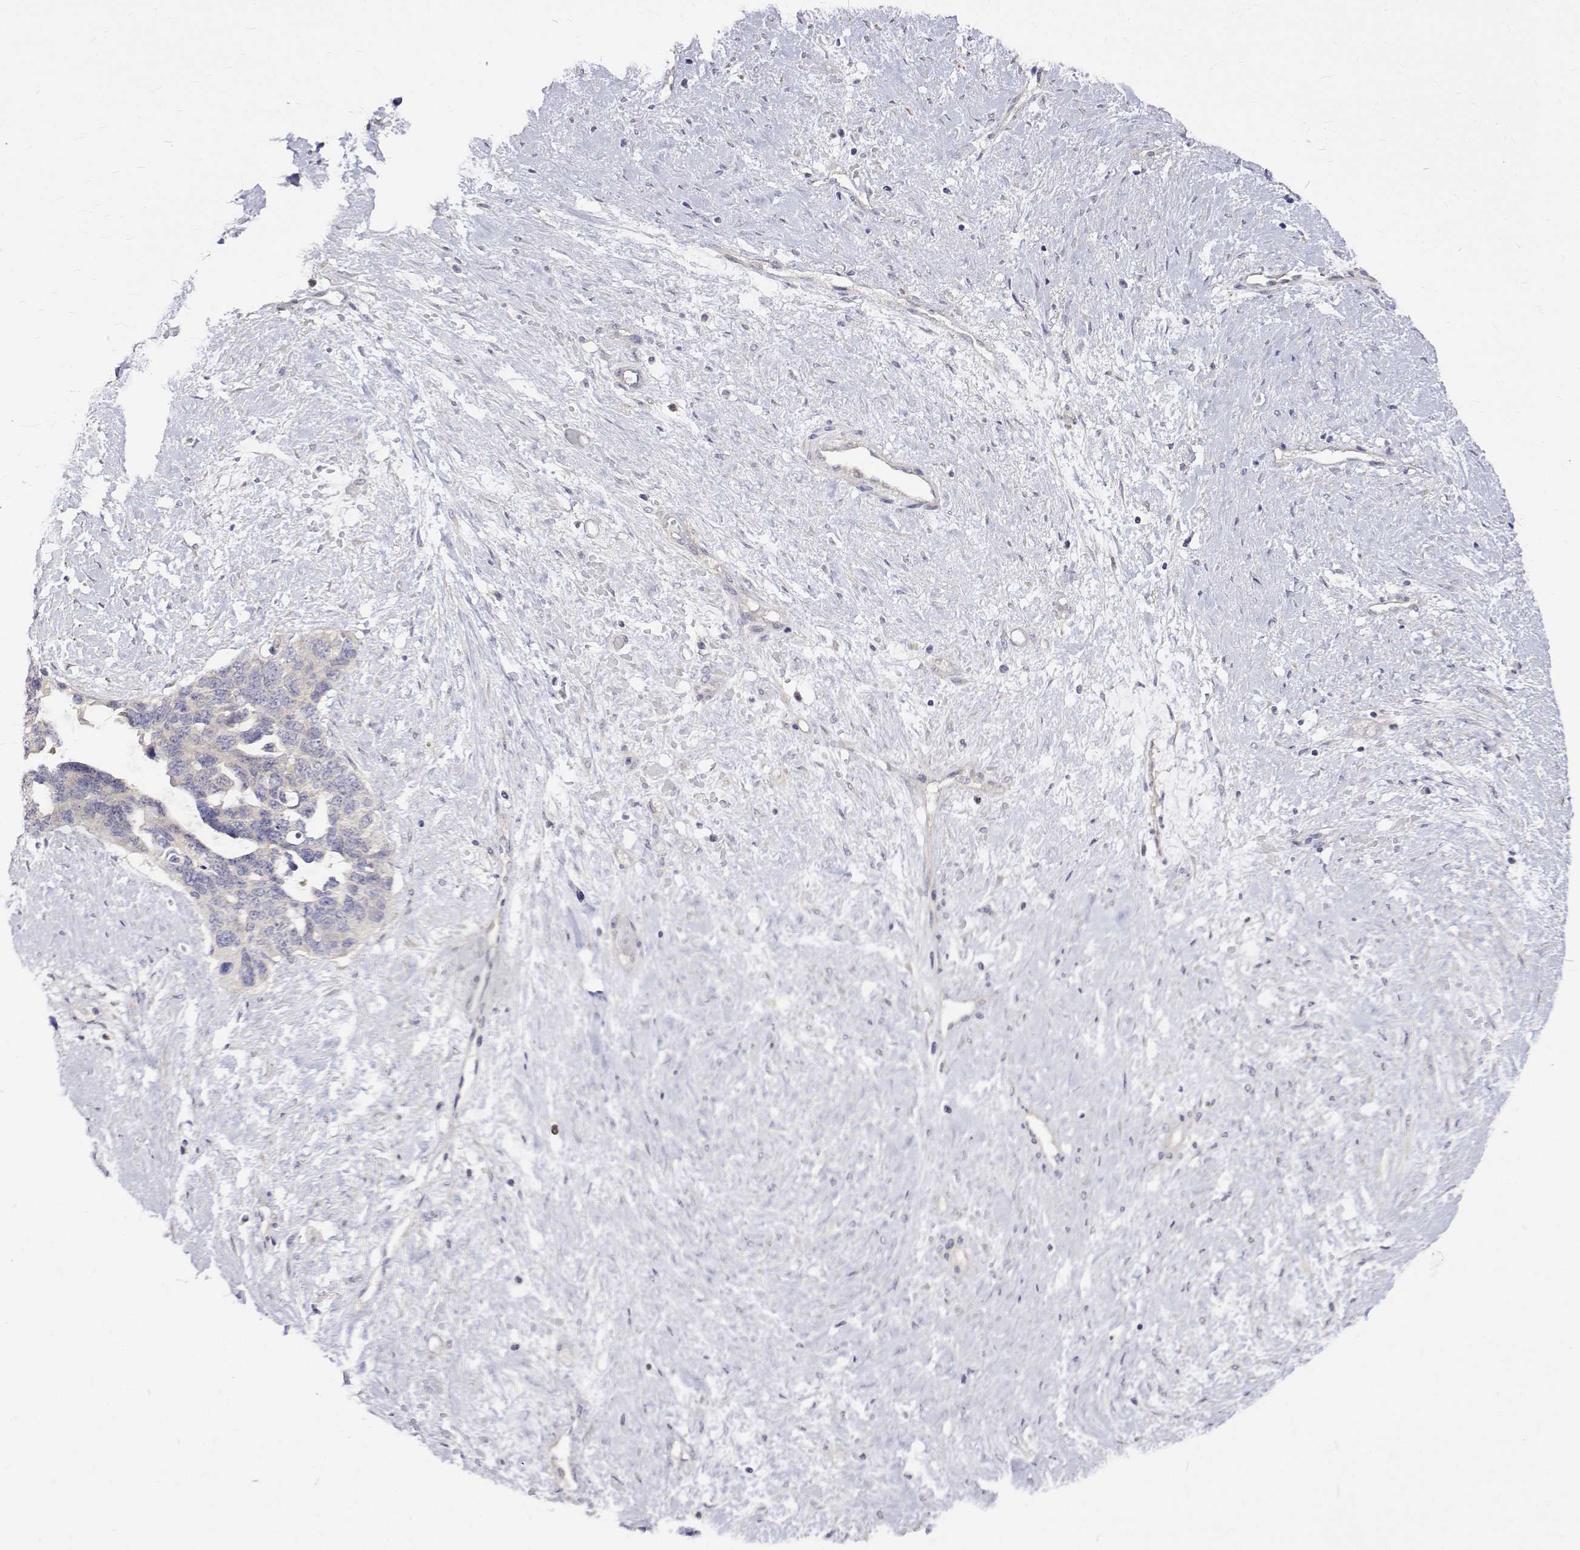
{"staining": {"intensity": "negative", "quantity": "none", "location": "none"}, "tissue": "ovarian cancer", "cell_type": "Tumor cells", "image_type": "cancer", "snomed": [{"axis": "morphology", "description": "Cystadenocarcinoma, serous, NOS"}, {"axis": "topography", "description": "Ovary"}], "caption": "Ovarian serous cystadenocarcinoma was stained to show a protein in brown. There is no significant positivity in tumor cells.", "gene": "PADI1", "patient": {"sex": "female", "age": 69}}